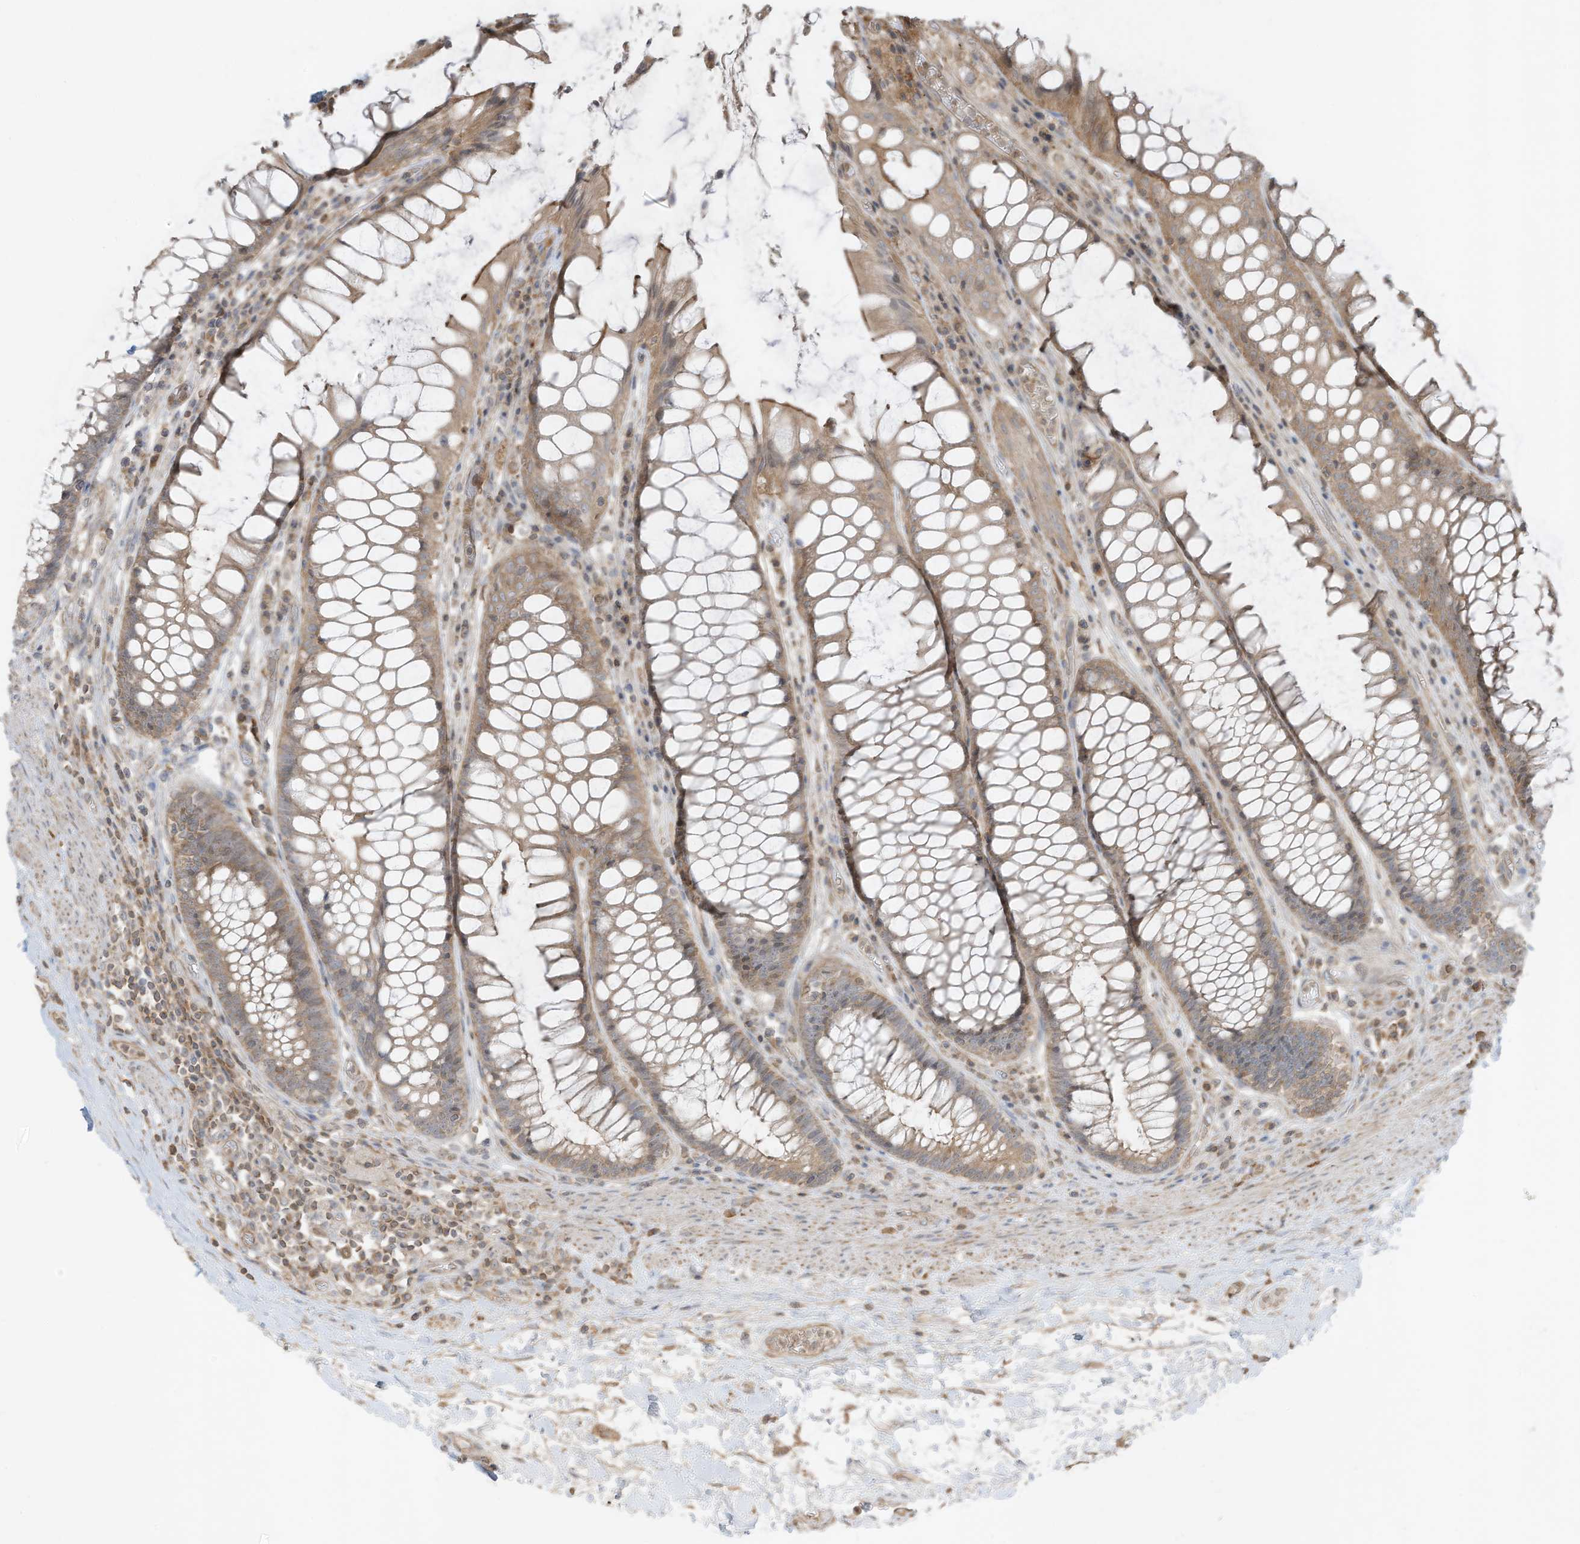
{"staining": {"intensity": "weak", "quantity": ">75%", "location": "cytoplasmic/membranous"}, "tissue": "rectum", "cell_type": "Glandular cells", "image_type": "normal", "snomed": [{"axis": "morphology", "description": "Normal tissue, NOS"}, {"axis": "topography", "description": "Rectum"}], "caption": "IHC image of benign human rectum stained for a protein (brown), which shows low levels of weak cytoplasmic/membranous positivity in approximately >75% of glandular cells.", "gene": "SLC25A12", "patient": {"sex": "male", "age": 64}}